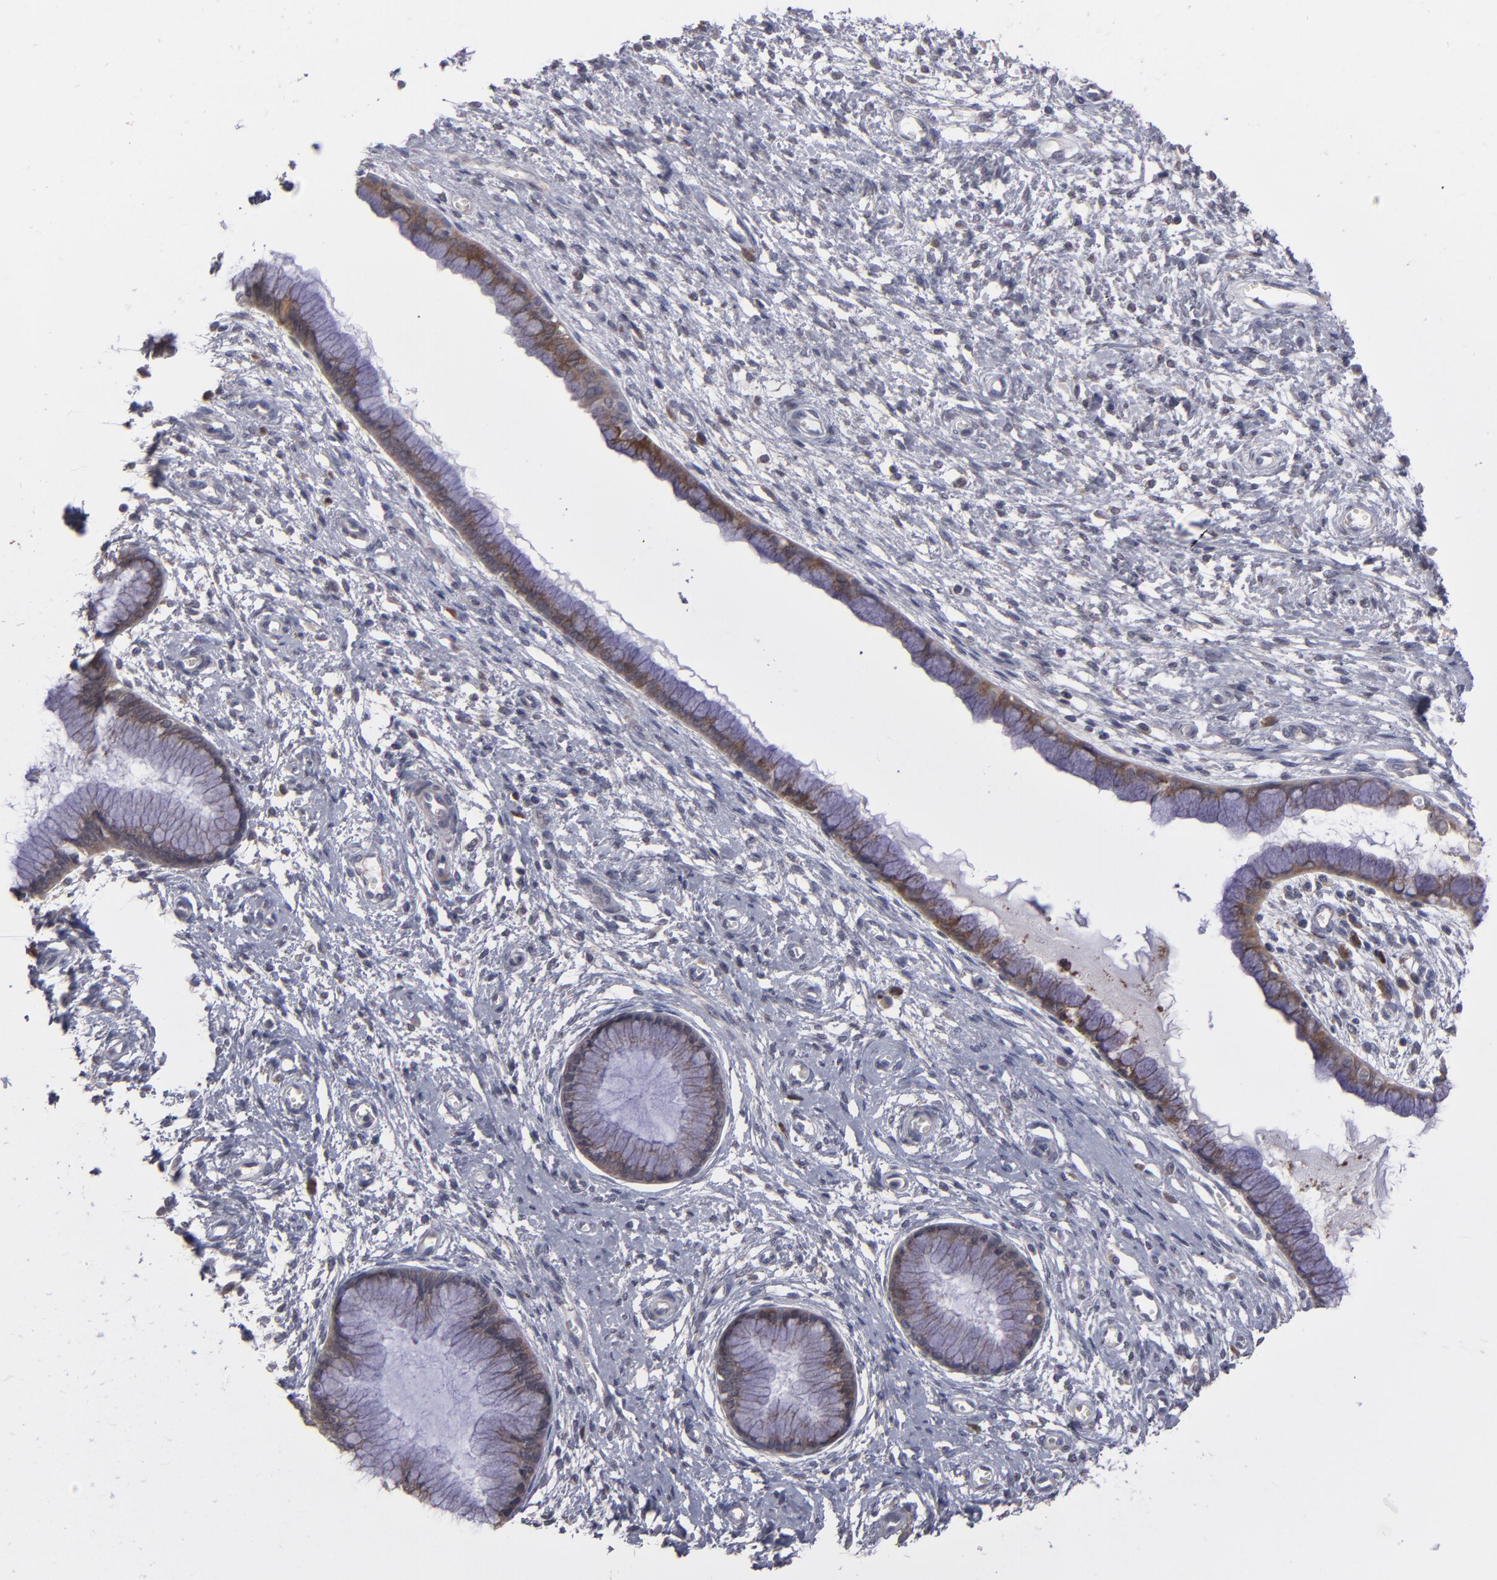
{"staining": {"intensity": "moderate", "quantity": ">75%", "location": "cytoplasmic/membranous"}, "tissue": "cervix", "cell_type": "Glandular cells", "image_type": "normal", "snomed": [{"axis": "morphology", "description": "Normal tissue, NOS"}, {"axis": "topography", "description": "Cervix"}], "caption": "Immunohistochemistry (IHC) (DAB (3,3'-diaminobenzidine)) staining of unremarkable cervix exhibits moderate cytoplasmic/membranous protein staining in about >75% of glandular cells.", "gene": "IL12A", "patient": {"sex": "female", "age": 55}}